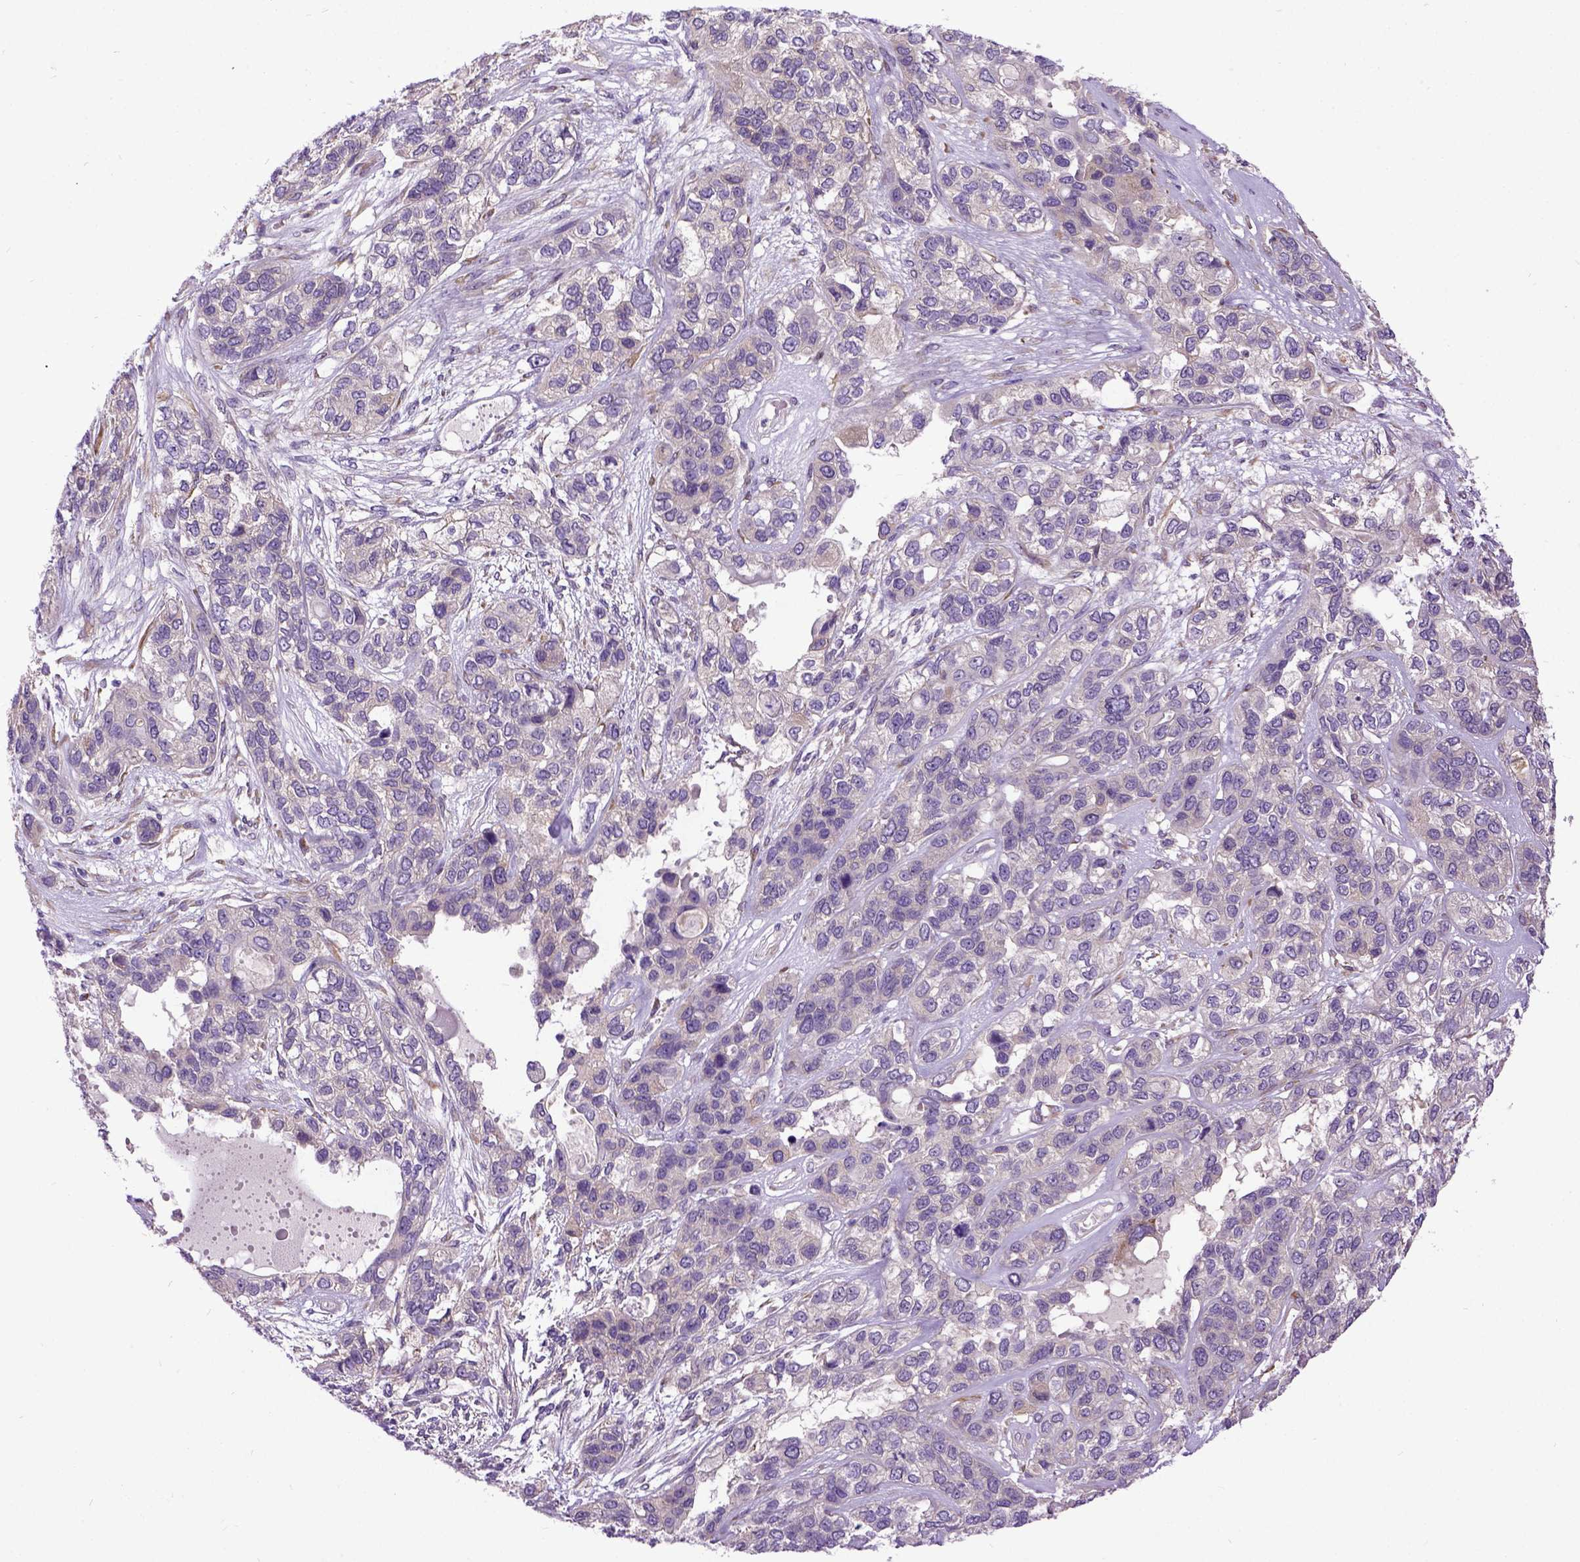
{"staining": {"intensity": "negative", "quantity": "none", "location": "none"}, "tissue": "lung cancer", "cell_type": "Tumor cells", "image_type": "cancer", "snomed": [{"axis": "morphology", "description": "Squamous cell carcinoma, NOS"}, {"axis": "topography", "description": "Lung"}], "caption": "Immunohistochemical staining of human squamous cell carcinoma (lung) reveals no significant staining in tumor cells.", "gene": "NEK5", "patient": {"sex": "female", "age": 70}}